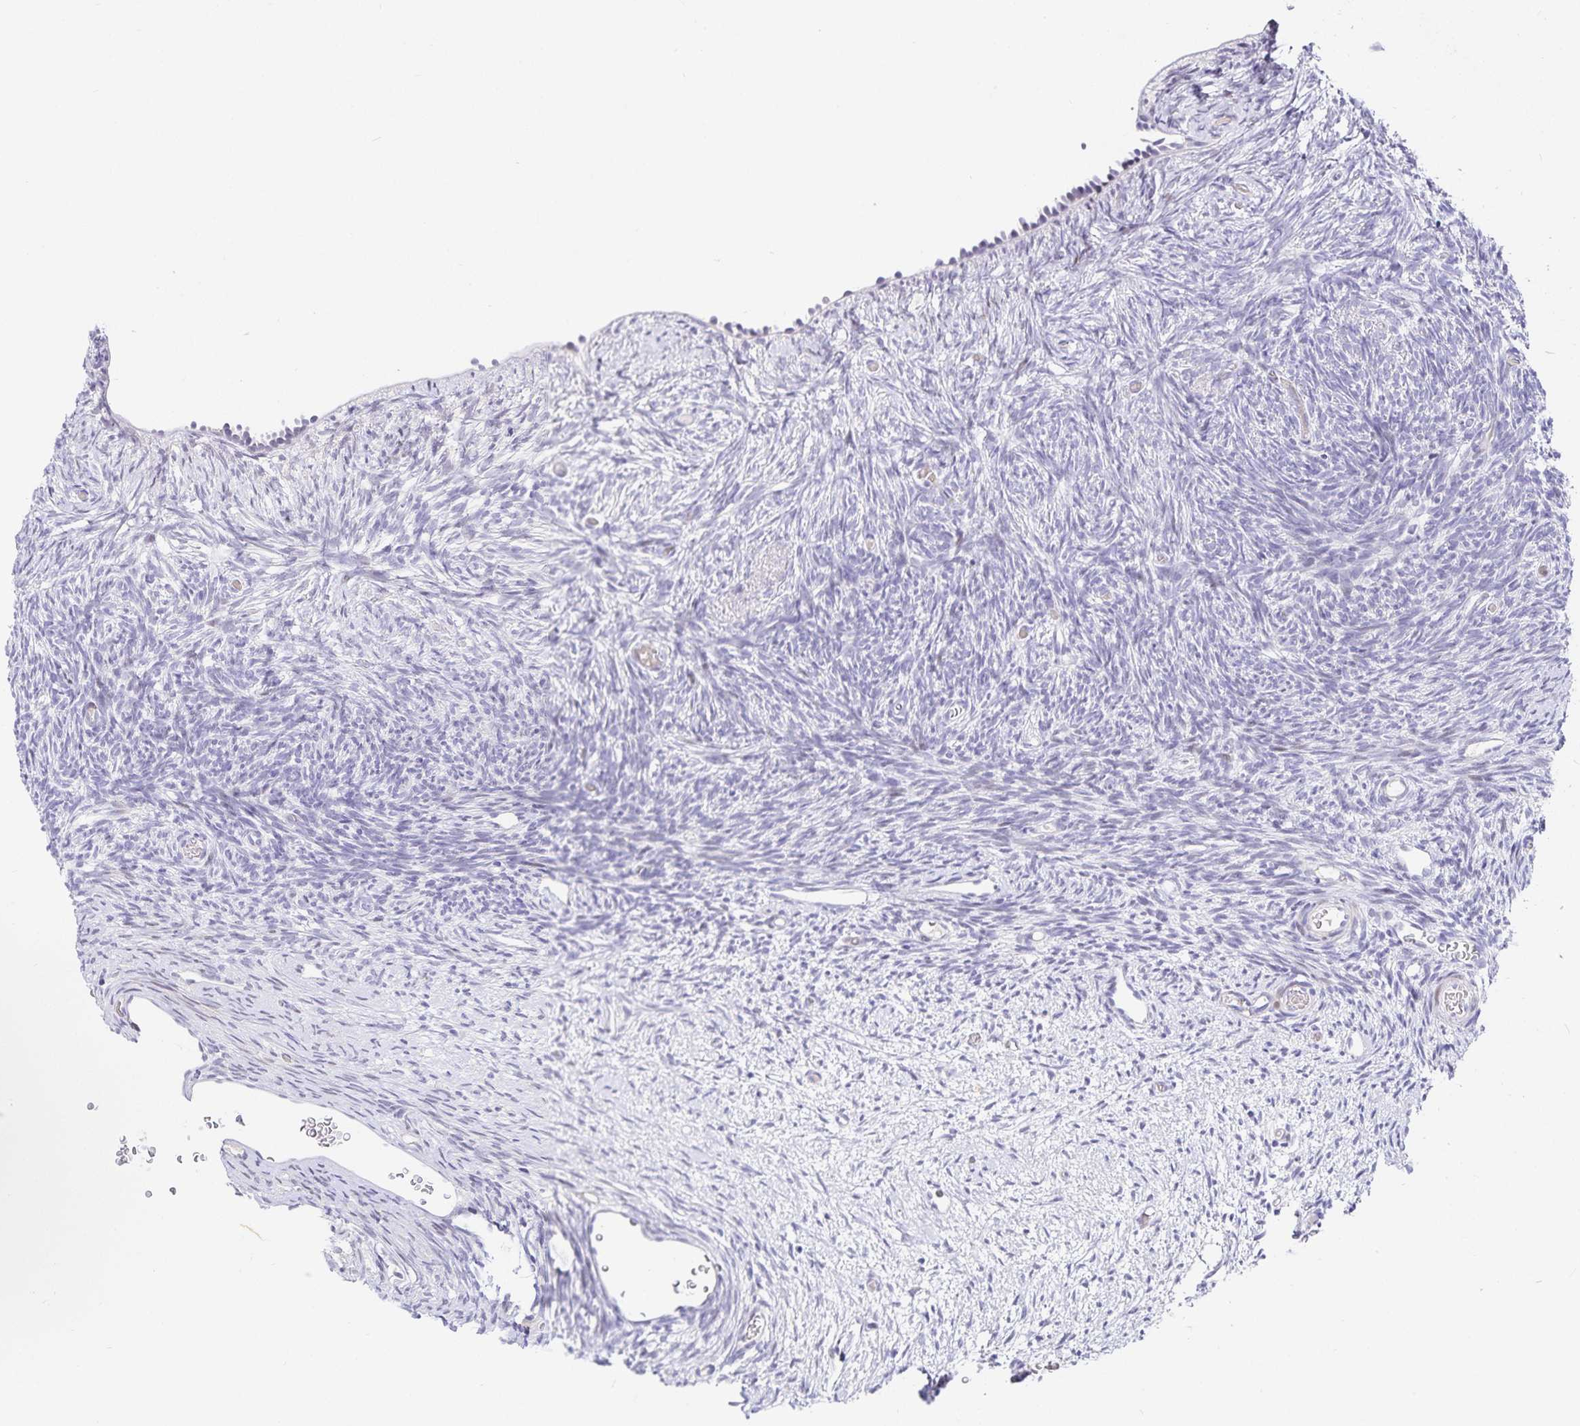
{"staining": {"intensity": "negative", "quantity": "none", "location": "none"}, "tissue": "ovary", "cell_type": "Follicle cells", "image_type": "normal", "snomed": [{"axis": "morphology", "description": "Normal tissue, NOS"}, {"axis": "topography", "description": "Ovary"}], "caption": "IHC image of benign ovary stained for a protein (brown), which demonstrates no staining in follicle cells. (DAB immunohistochemistry visualized using brightfield microscopy, high magnification).", "gene": "KBTBD13", "patient": {"sex": "female", "age": 39}}